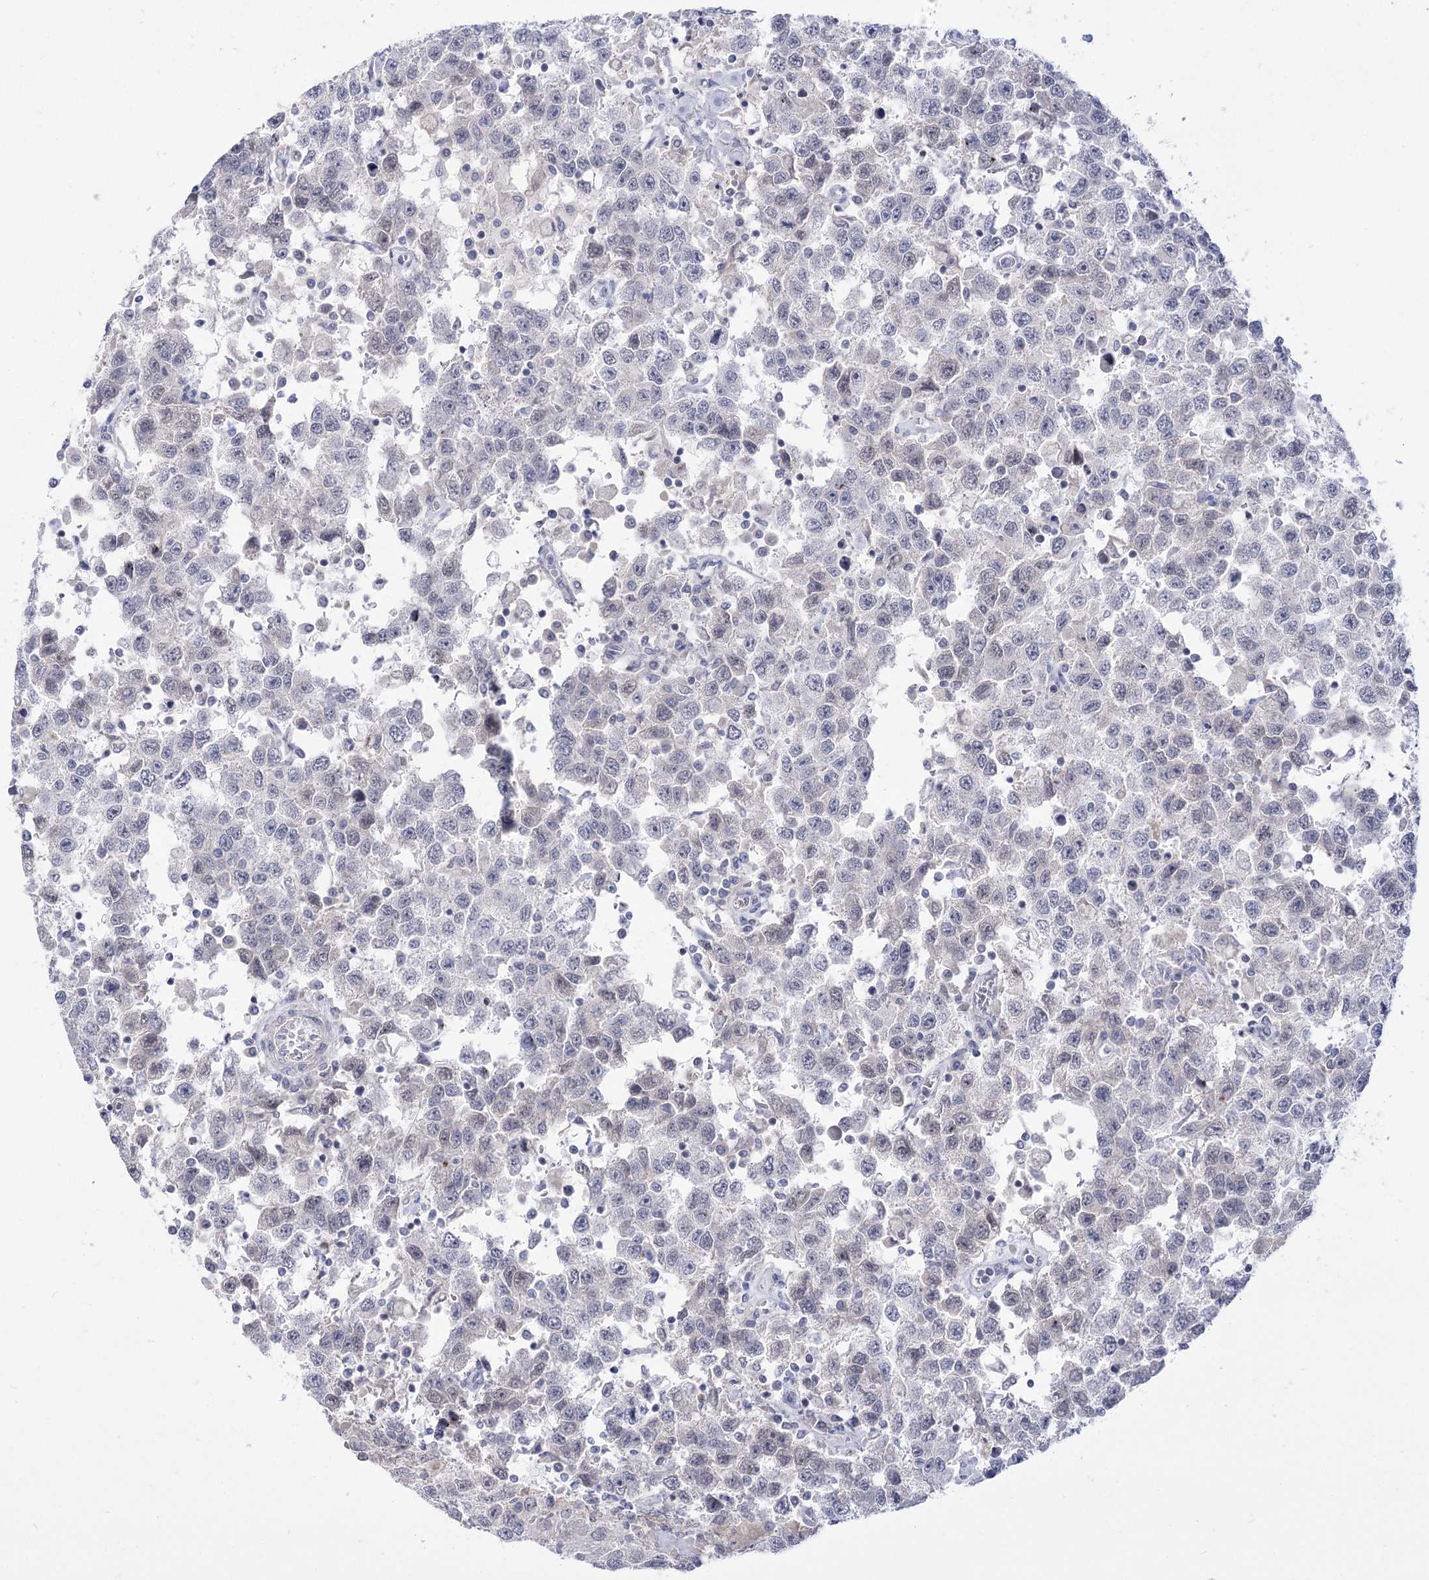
{"staining": {"intensity": "negative", "quantity": "none", "location": "none"}, "tissue": "testis cancer", "cell_type": "Tumor cells", "image_type": "cancer", "snomed": [{"axis": "morphology", "description": "Seminoma, NOS"}, {"axis": "topography", "description": "Testis"}], "caption": "This is an immunohistochemistry micrograph of testis seminoma. There is no positivity in tumor cells.", "gene": "HELT", "patient": {"sex": "male", "age": 41}}